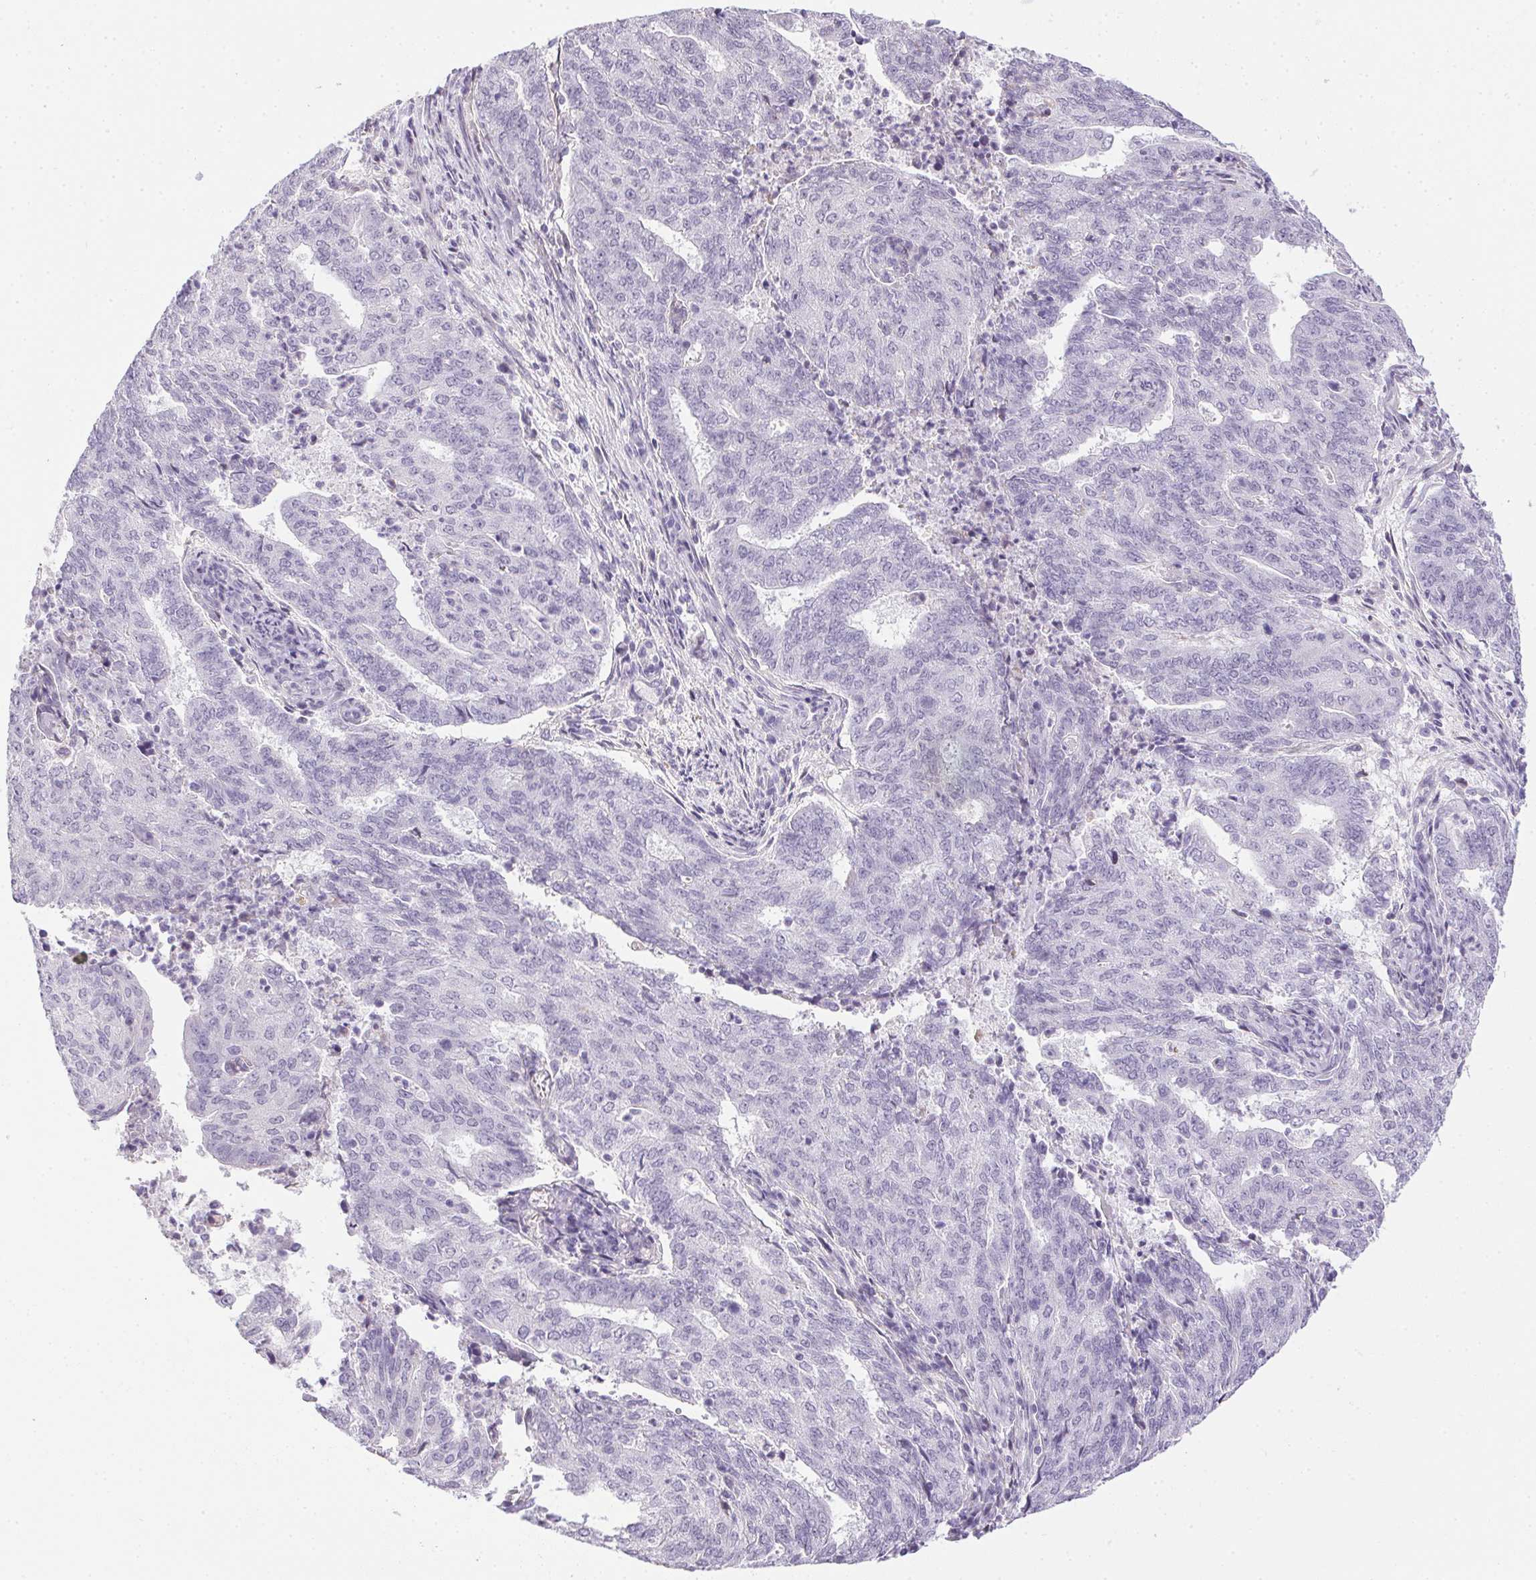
{"staining": {"intensity": "negative", "quantity": "none", "location": "none"}, "tissue": "endometrial cancer", "cell_type": "Tumor cells", "image_type": "cancer", "snomed": [{"axis": "morphology", "description": "Adenocarcinoma, NOS"}, {"axis": "topography", "description": "Endometrium"}], "caption": "Immunohistochemistry (IHC) micrograph of neoplastic tissue: endometrial cancer (adenocarcinoma) stained with DAB (3,3'-diaminobenzidine) reveals no significant protein staining in tumor cells.", "gene": "PRL", "patient": {"sex": "female", "age": 82}}